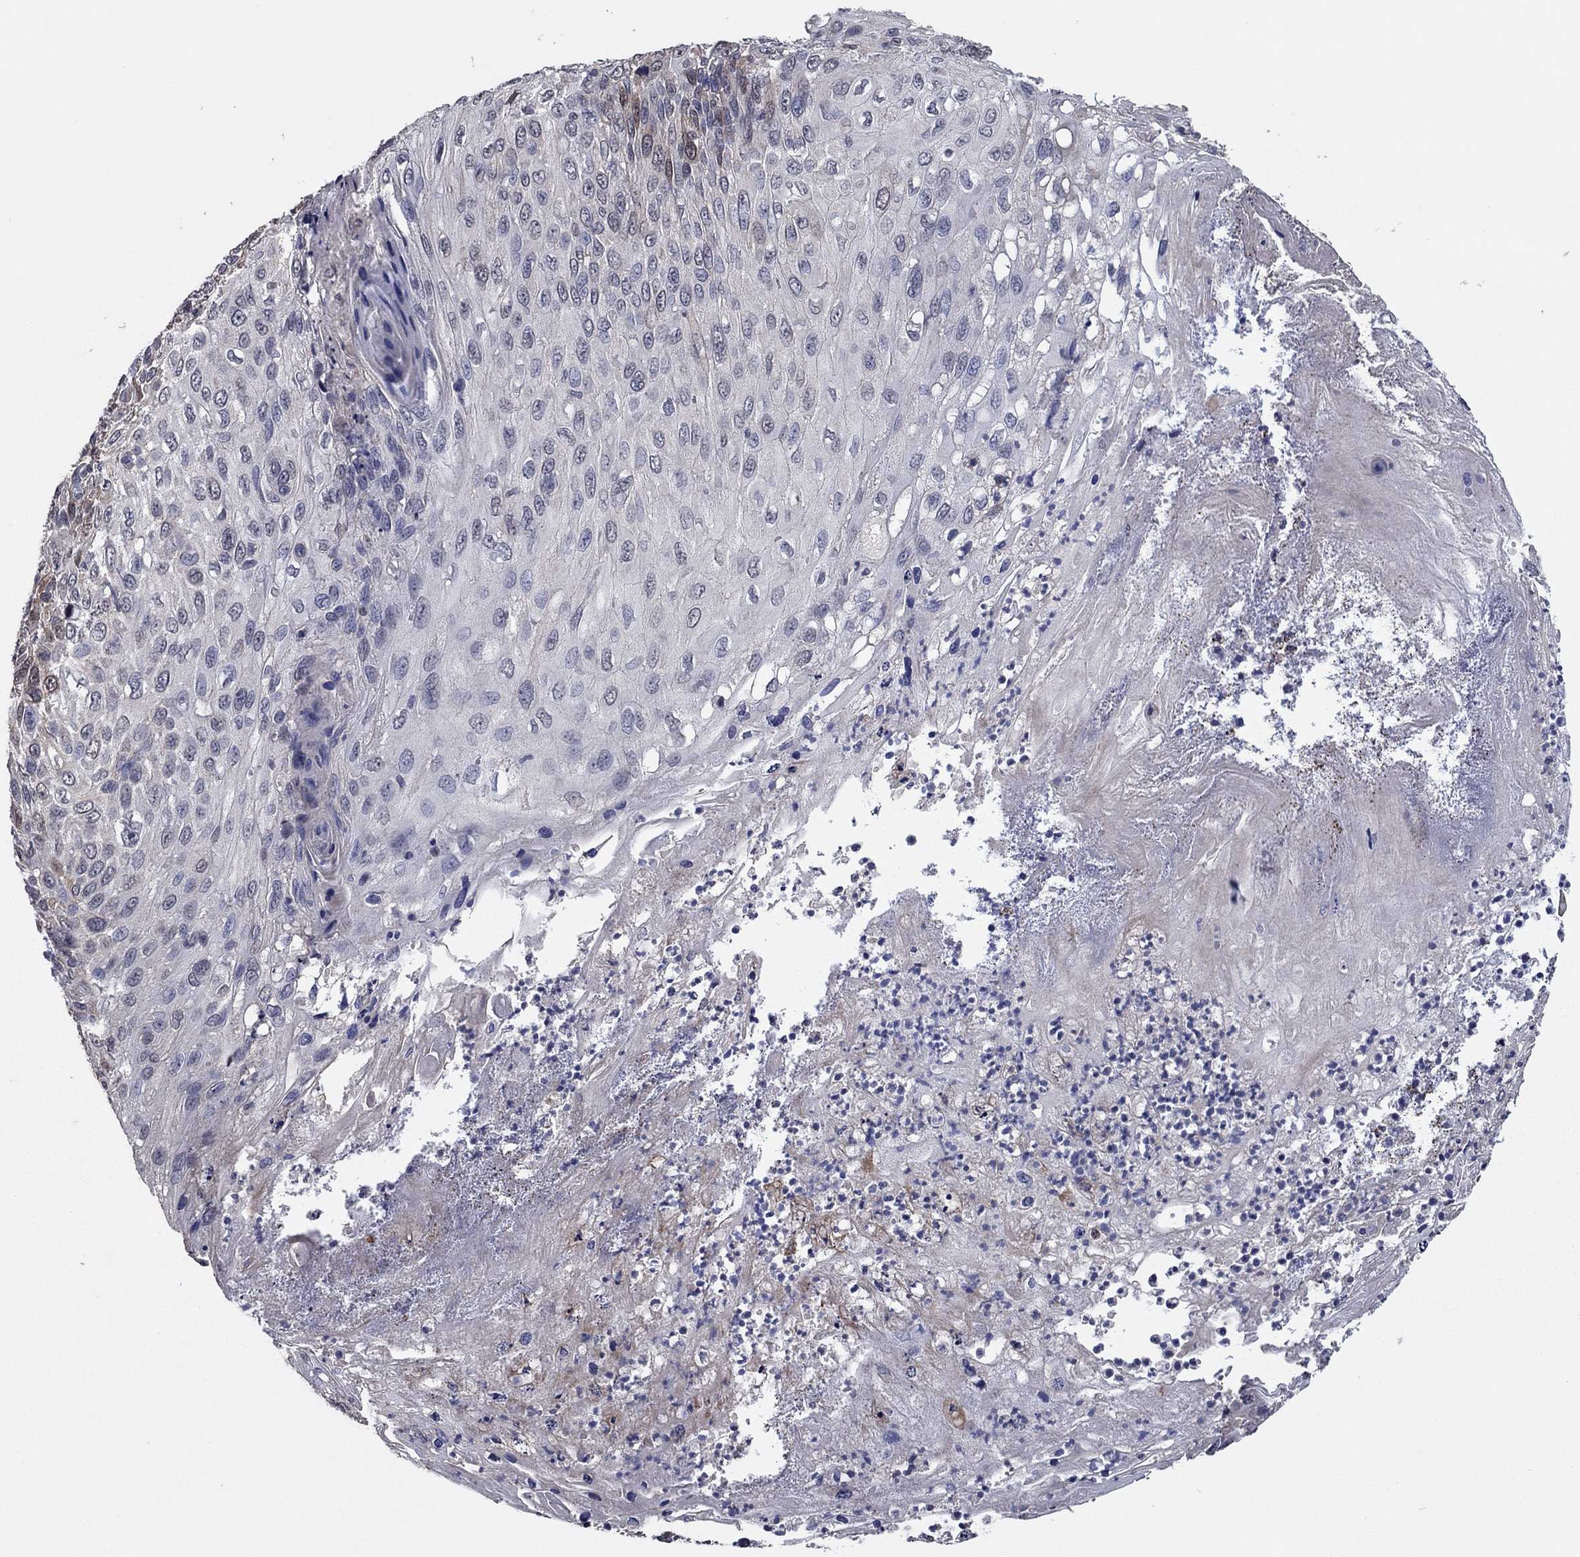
{"staining": {"intensity": "moderate", "quantity": "<25%", "location": "cytoplasmic/membranous"}, "tissue": "skin cancer", "cell_type": "Tumor cells", "image_type": "cancer", "snomed": [{"axis": "morphology", "description": "Squamous cell carcinoma, NOS"}, {"axis": "topography", "description": "Skin"}], "caption": "A high-resolution image shows immunohistochemistry staining of skin cancer (squamous cell carcinoma), which demonstrates moderate cytoplasmic/membranous positivity in approximately <25% of tumor cells.", "gene": "TYMS", "patient": {"sex": "male", "age": 92}}